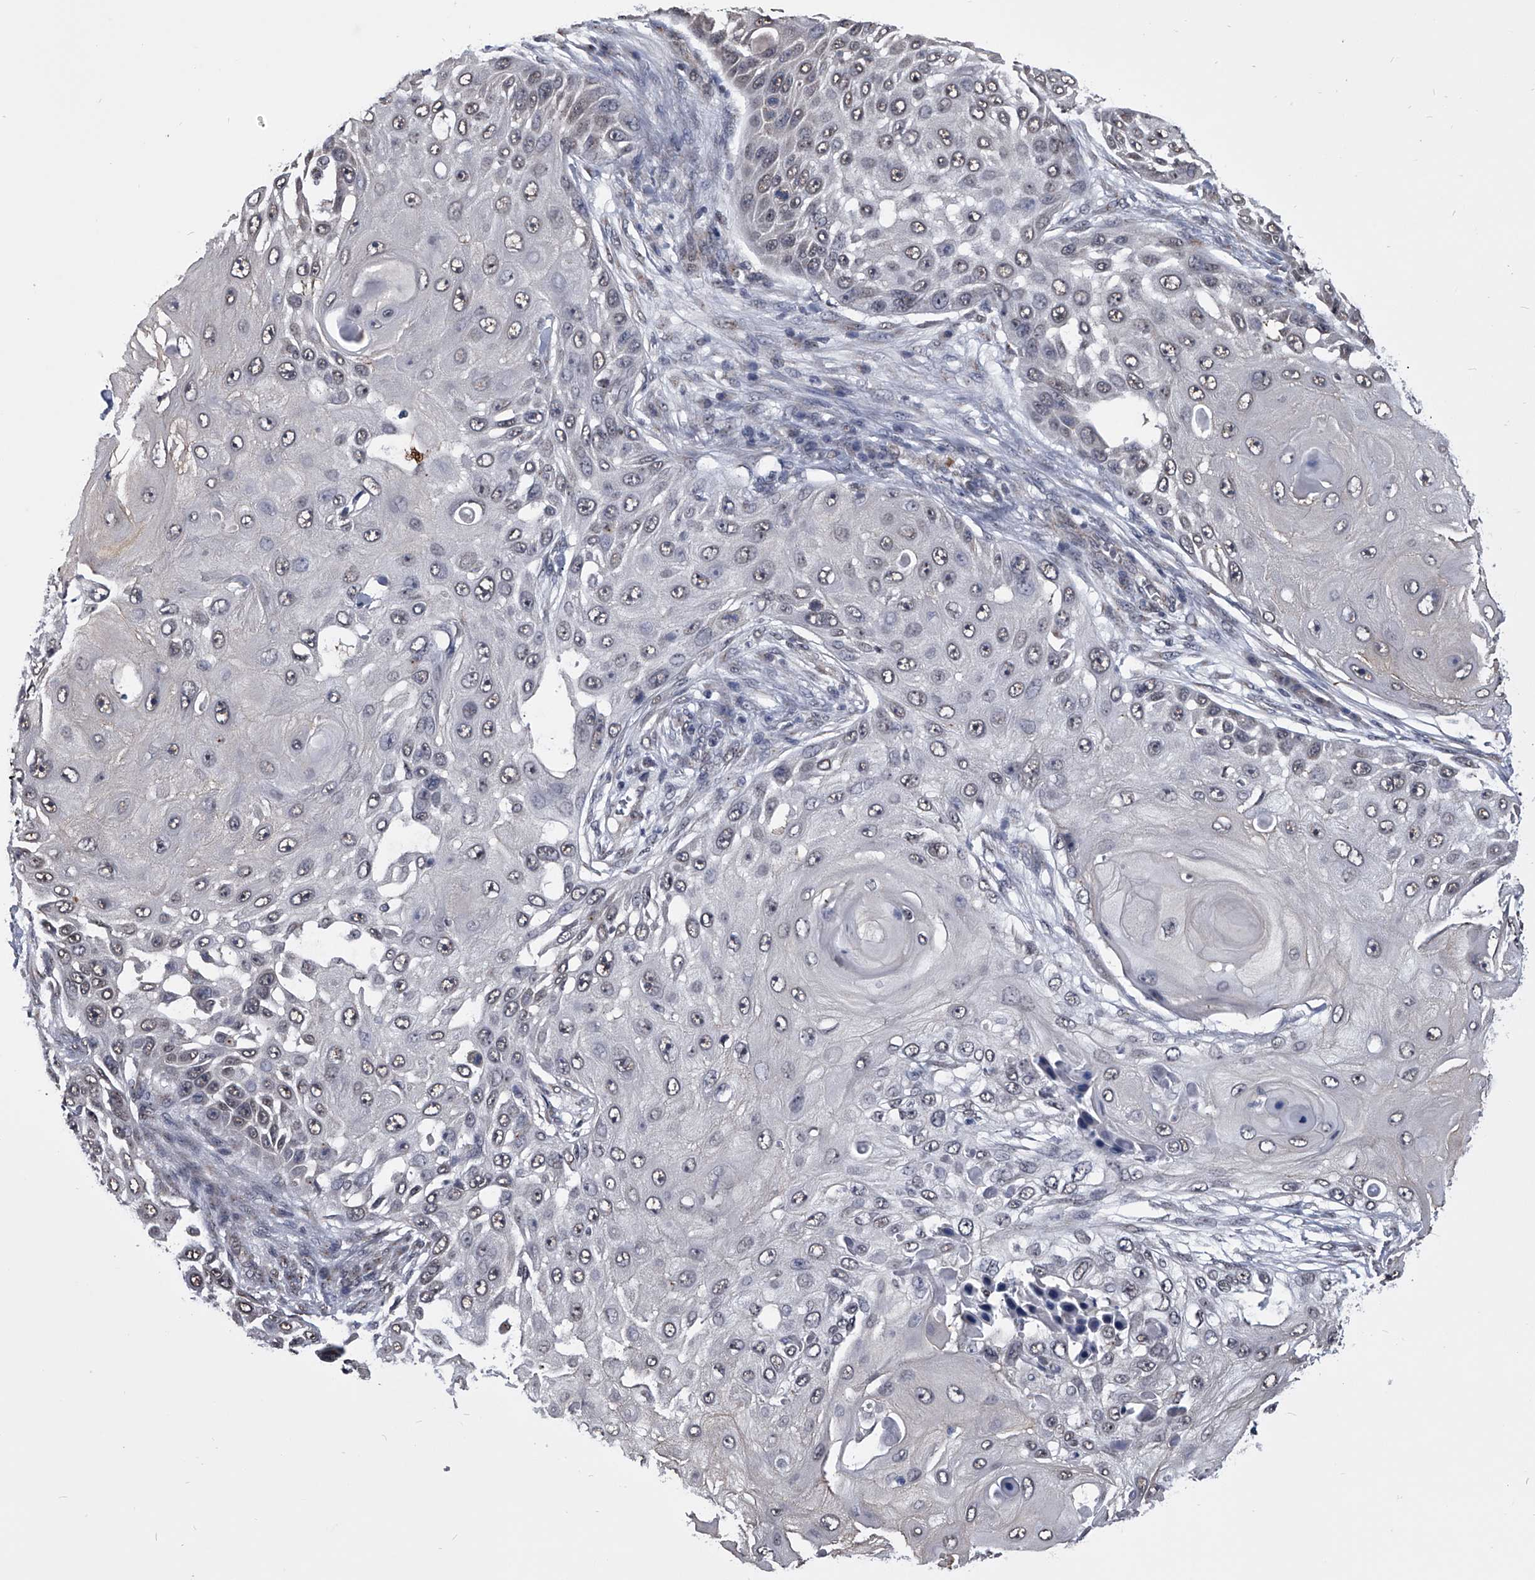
{"staining": {"intensity": "weak", "quantity": ">75%", "location": "nuclear"}, "tissue": "skin cancer", "cell_type": "Tumor cells", "image_type": "cancer", "snomed": [{"axis": "morphology", "description": "Squamous cell carcinoma, NOS"}, {"axis": "topography", "description": "Skin"}], "caption": "Weak nuclear staining is appreciated in approximately >75% of tumor cells in skin cancer (squamous cell carcinoma). The staining was performed using DAB, with brown indicating positive protein expression. Nuclei are stained blue with hematoxylin.", "gene": "ZNF76", "patient": {"sex": "female", "age": 44}}